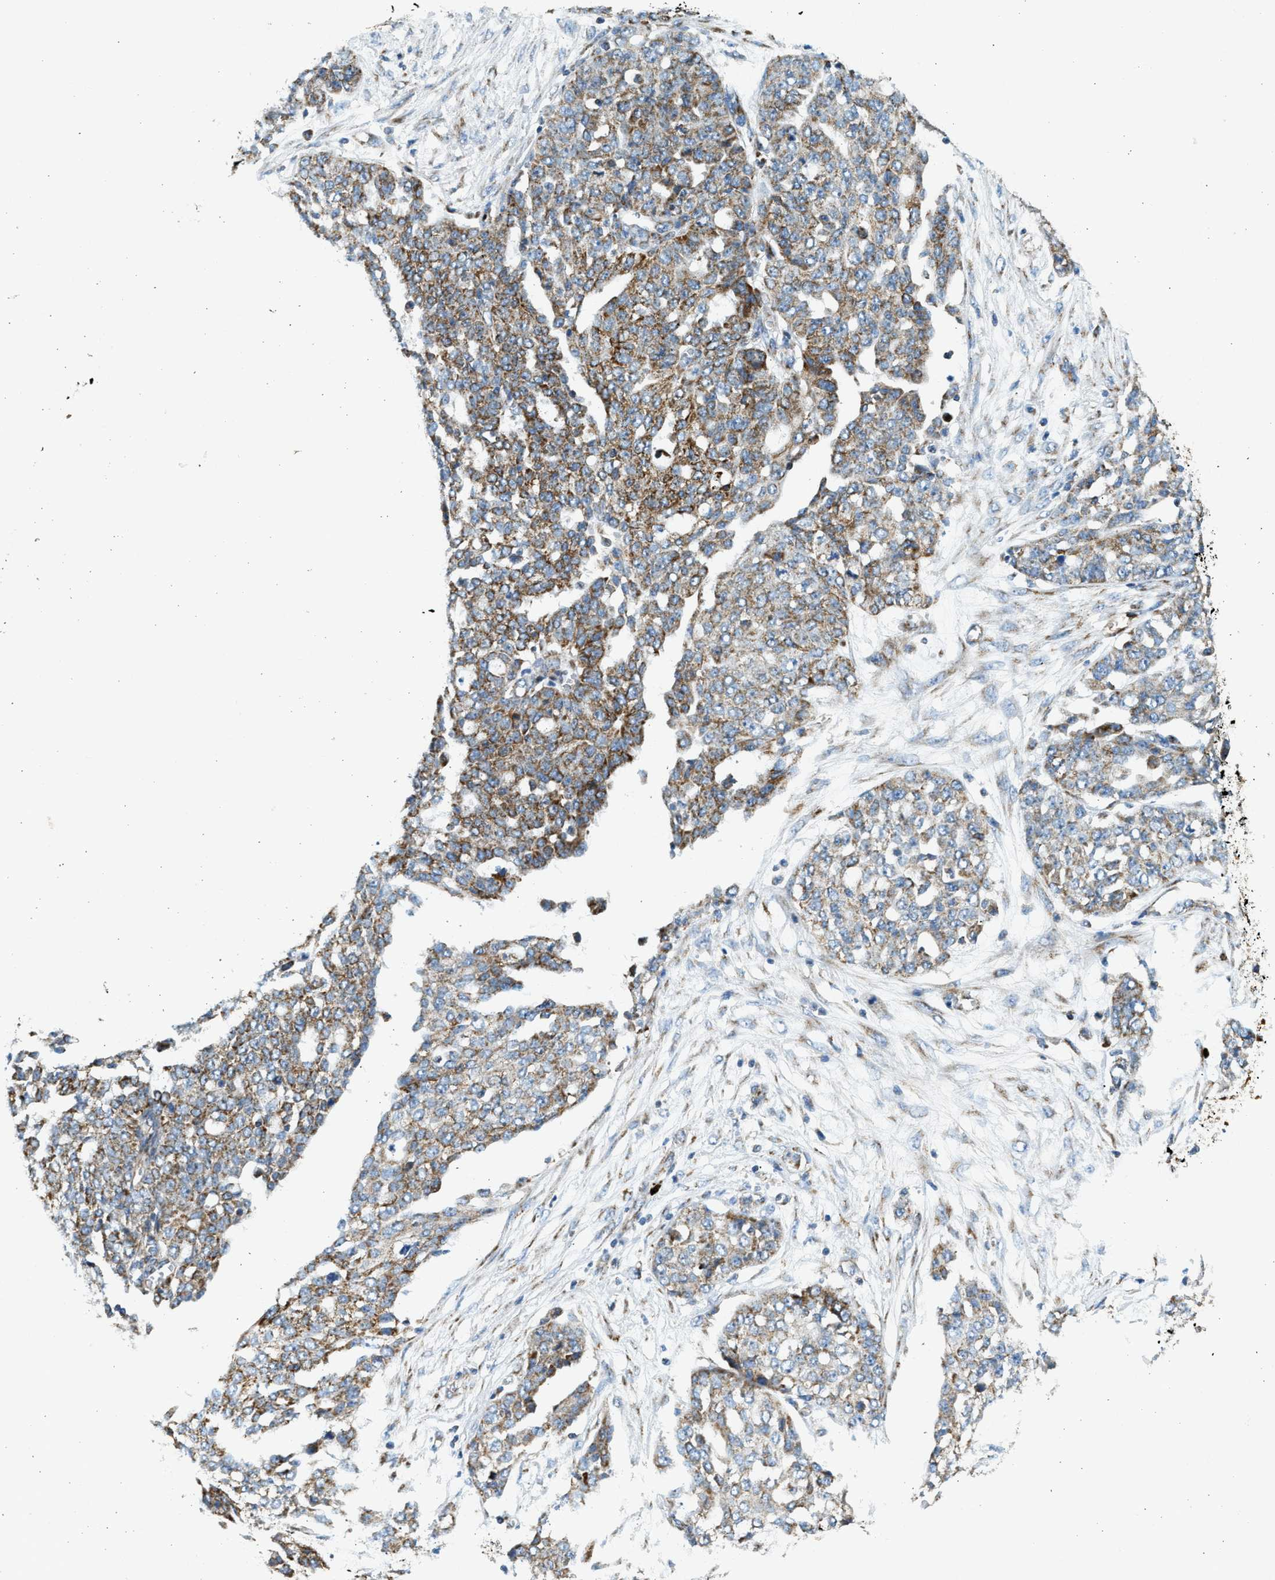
{"staining": {"intensity": "moderate", "quantity": ">75%", "location": "cytoplasmic/membranous"}, "tissue": "ovarian cancer", "cell_type": "Tumor cells", "image_type": "cancer", "snomed": [{"axis": "morphology", "description": "Cystadenocarcinoma, serous, NOS"}, {"axis": "topography", "description": "Soft tissue"}, {"axis": "topography", "description": "Ovary"}], "caption": "The micrograph displays staining of ovarian serous cystadenocarcinoma, revealing moderate cytoplasmic/membranous protein positivity (brown color) within tumor cells.", "gene": "KCNMB3", "patient": {"sex": "female", "age": 57}}